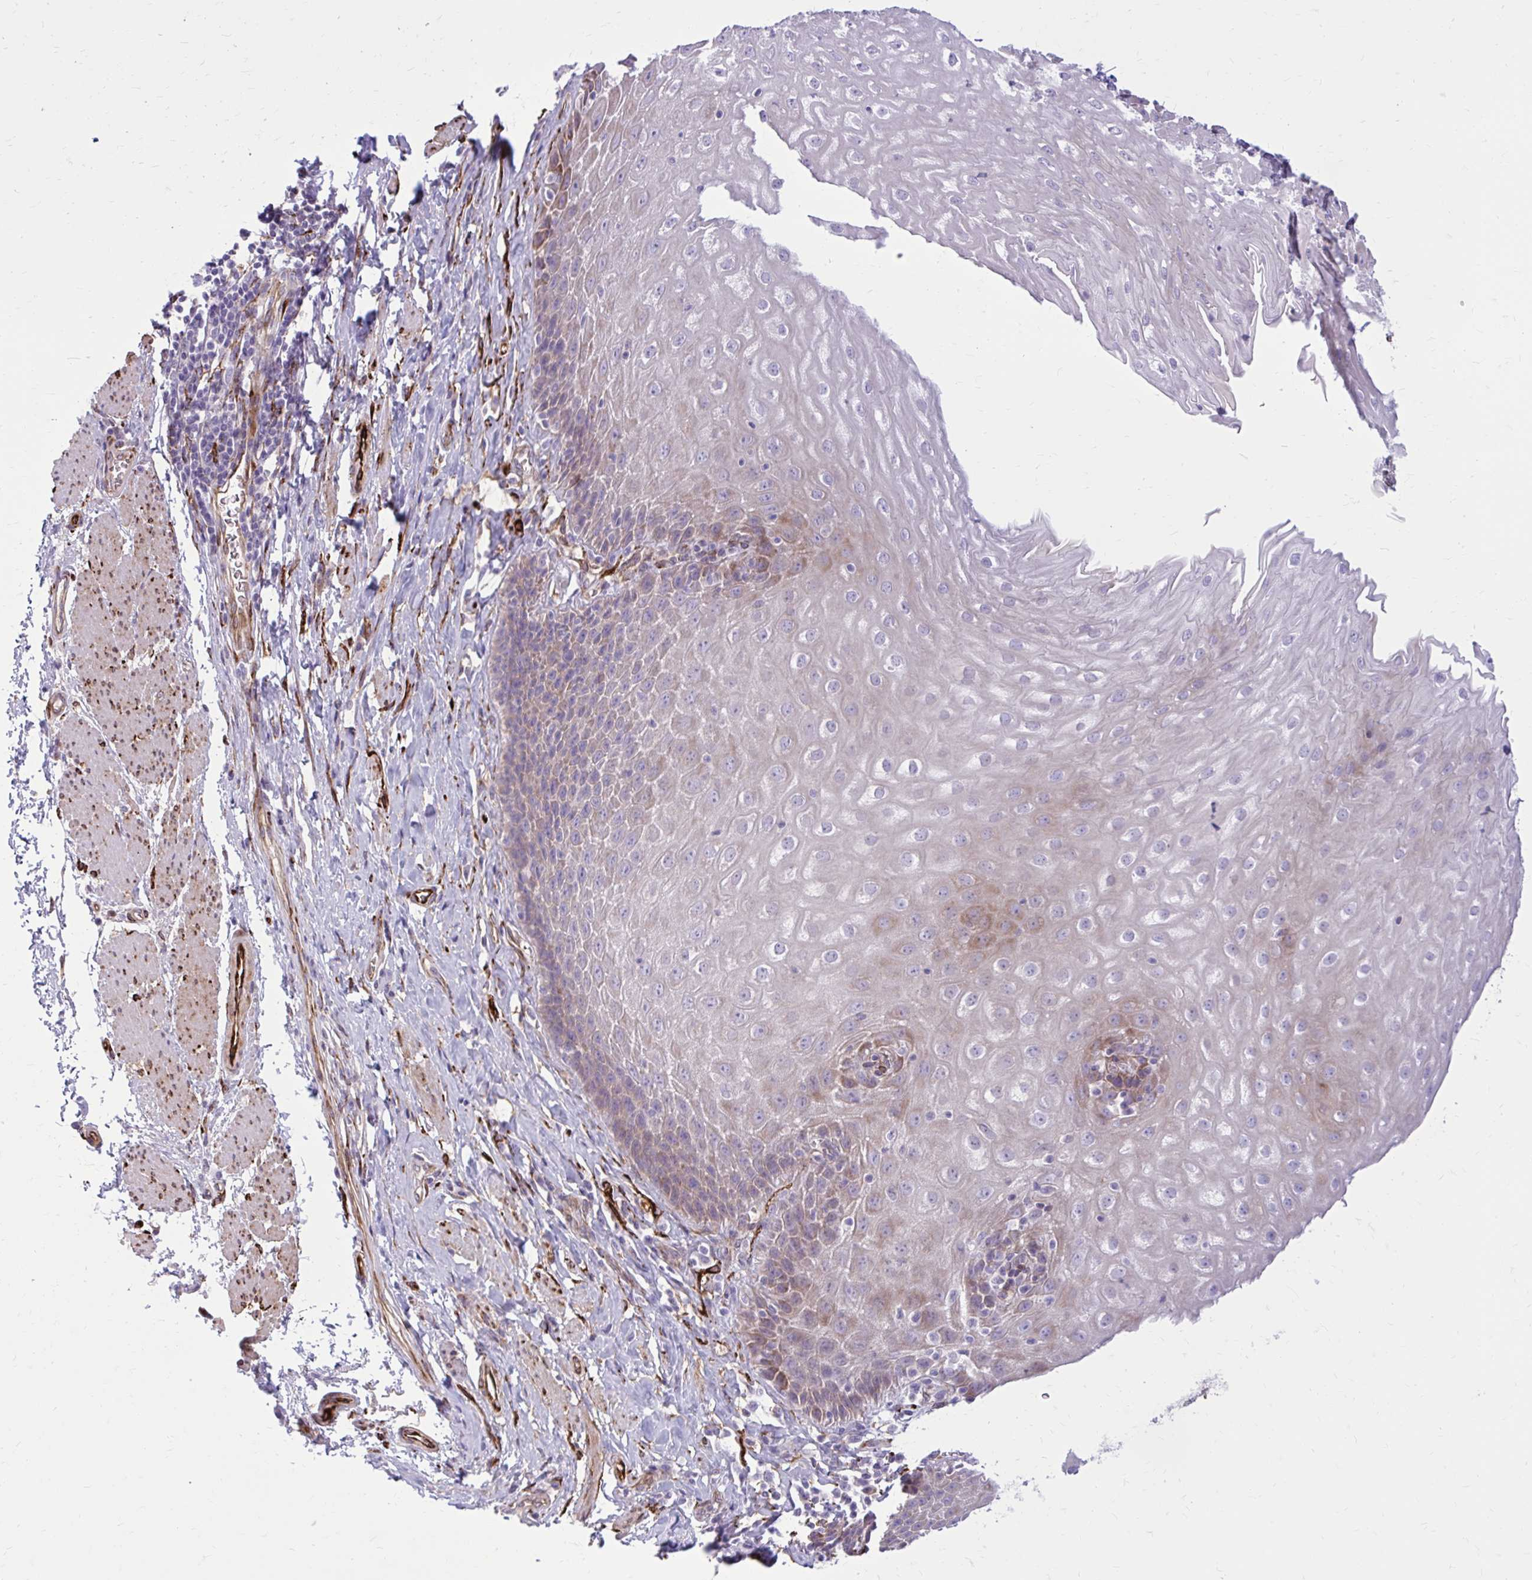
{"staining": {"intensity": "moderate", "quantity": "25%-75%", "location": "cytoplasmic/membranous"}, "tissue": "esophagus", "cell_type": "Squamous epithelial cells", "image_type": "normal", "snomed": [{"axis": "morphology", "description": "Normal tissue, NOS"}, {"axis": "topography", "description": "Esophagus"}], "caption": "High-power microscopy captured an immunohistochemistry image of benign esophagus, revealing moderate cytoplasmic/membranous expression in about 25%-75% of squamous epithelial cells. The staining is performed using DAB brown chromogen to label protein expression. The nuclei are counter-stained blue using hematoxylin.", "gene": "BEND5", "patient": {"sex": "female", "age": 61}}